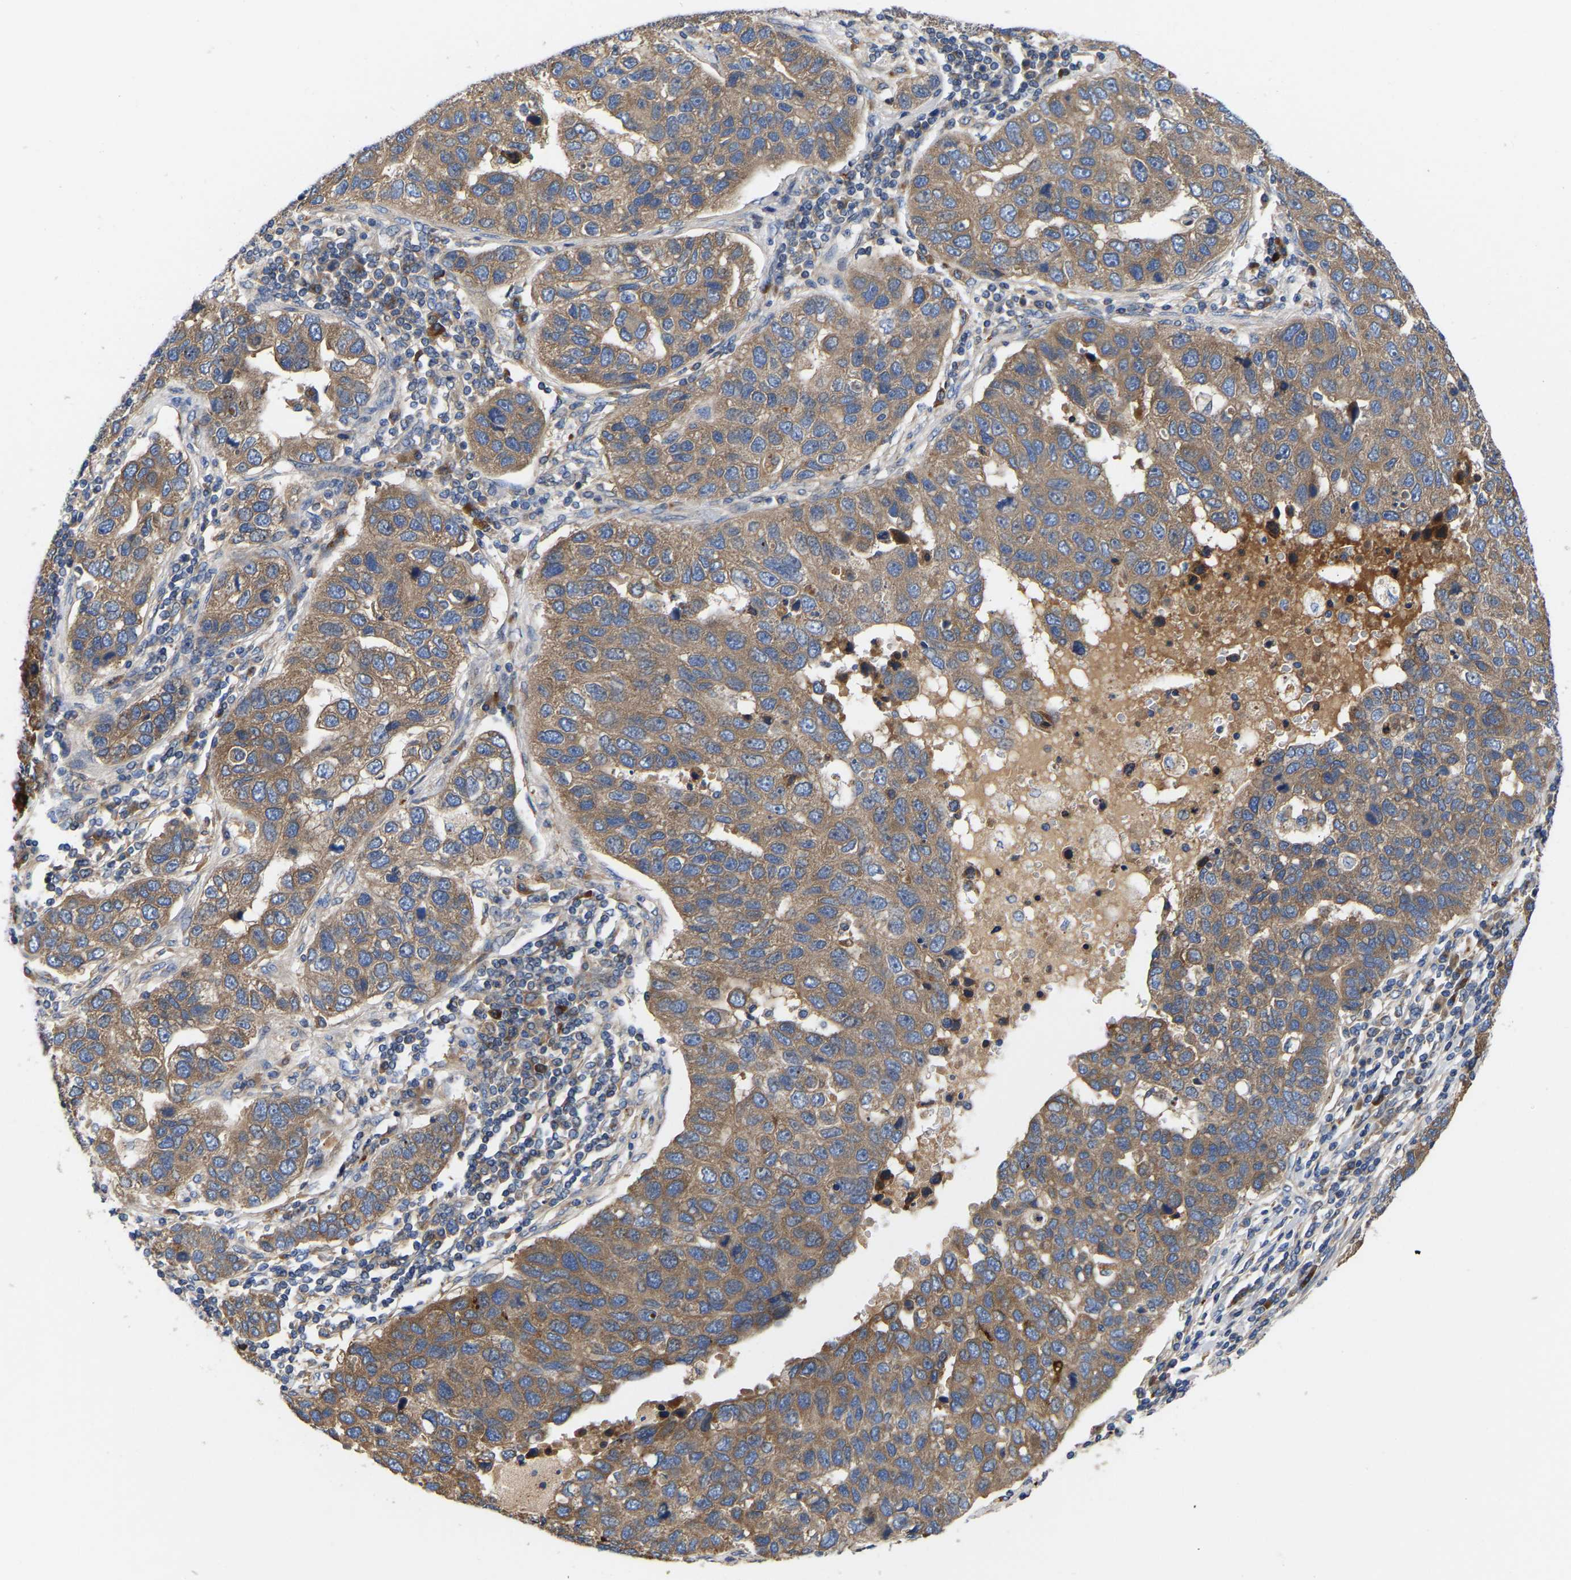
{"staining": {"intensity": "moderate", "quantity": ">75%", "location": "cytoplasmic/membranous"}, "tissue": "pancreatic cancer", "cell_type": "Tumor cells", "image_type": "cancer", "snomed": [{"axis": "morphology", "description": "Adenocarcinoma, NOS"}, {"axis": "topography", "description": "Pancreas"}], "caption": "A medium amount of moderate cytoplasmic/membranous expression is appreciated in approximately >75% of tumor cells in adenocarcinoma (pancreatic) tissue.", "gene": "AIMP2", "patient": {"sex": "female", "age": 61}}